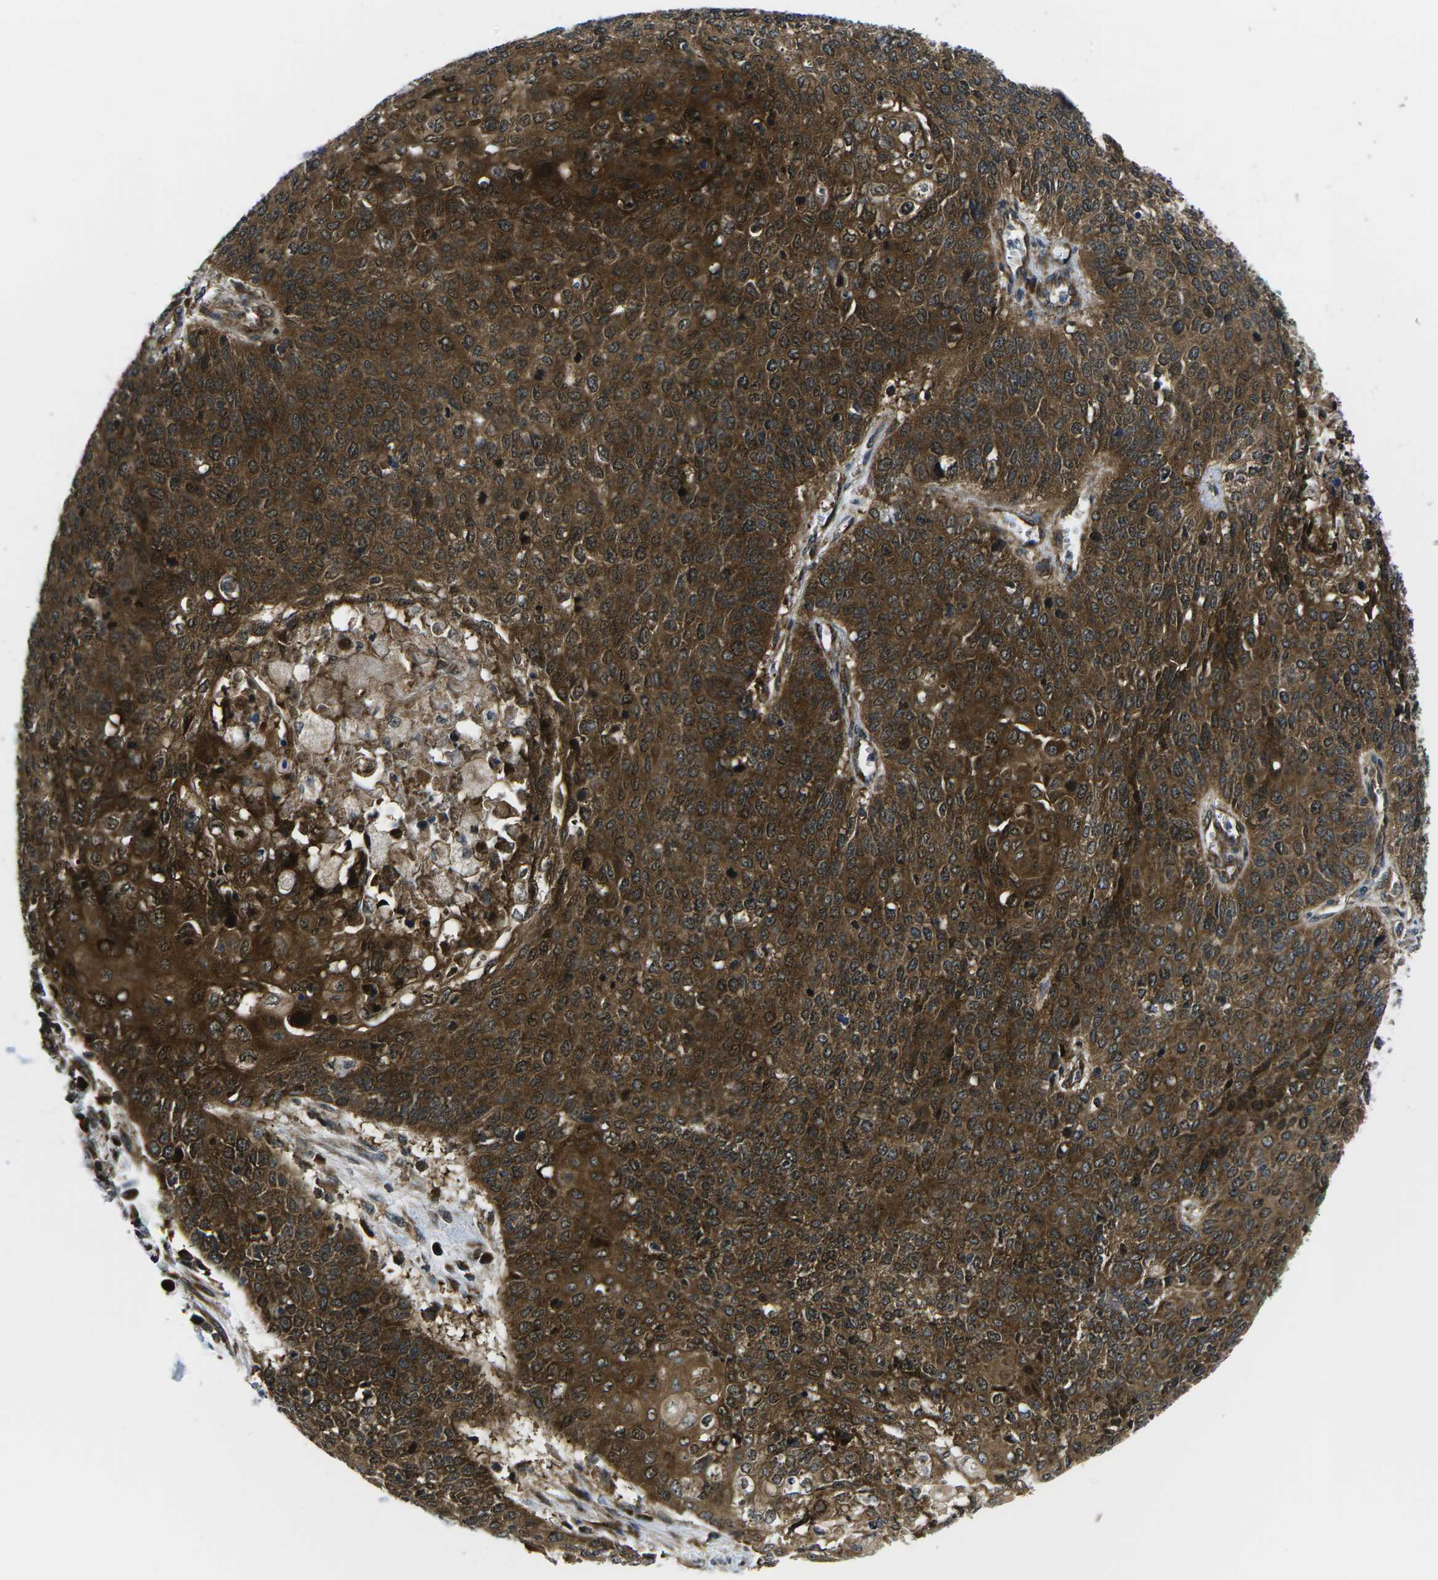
{"staining": {"intensity": "strong", "quantity": ">75%", "location": "cytoplasmic/membranous,nuclear"}, "tissue": "cervical cancer", "cell_type": "Tumor cells", "image_type": "cancer", "snomed": [{"axis": "morphology", "description": "Squamous cell carcinoma, NOS"}, {"axis": "topography", "description": "Cervix"}], "caption": "Immunohistochemistry (IHC) (DAB (3,3'-diaminobenzidine)) staining of human cervical cancer (squamous cell carcinoma) shows strong cytoplasmic/membranous and nuclear protein expression in approximately >75% of tumor cells.", "gene": "EIF4E", "patient": {"sex": "female", "age": 39}}